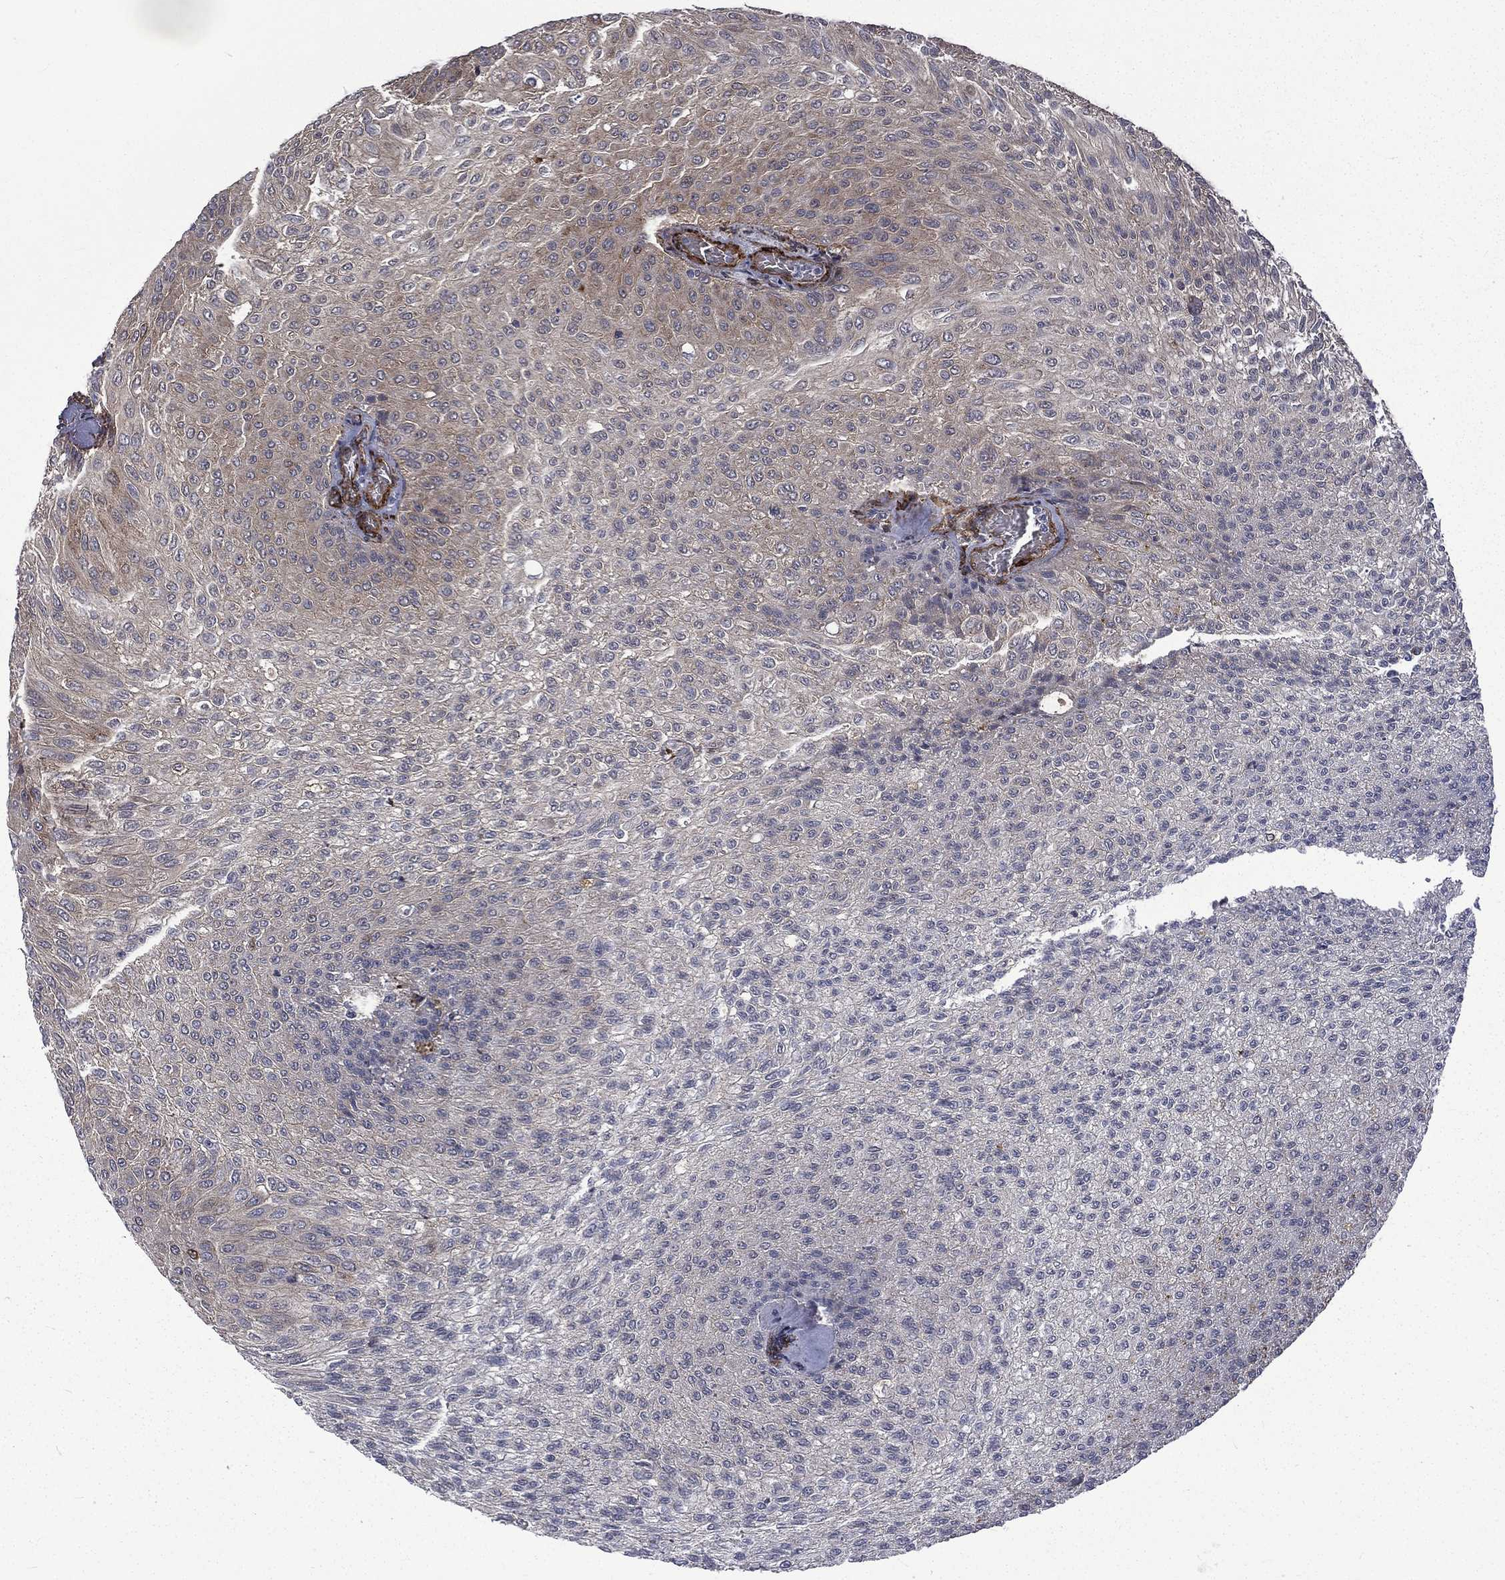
{"staining": {"intensity": "weak", "quantity": "<25%", "location": "cytoplasmic/membranous"}, "tissue": "urothelial cancer", "cell_type": "Tumor cells", "image_type": "cancer", "snomed": [{"axis": "morphology", "description": "Urothelial carcinoma, Low grade"}, {"axis": "topography", "description": "Ureter, NOS"}, {"axis": "topography", "description": "Urinary bladder"}], "caption": "Low-grade urothelial carcinoma was stained to show a protein in brown. There is no significant expression in tumor cells.", "gene": "PPFIBP1", "patient": {"sex": "male", "age": 78}}